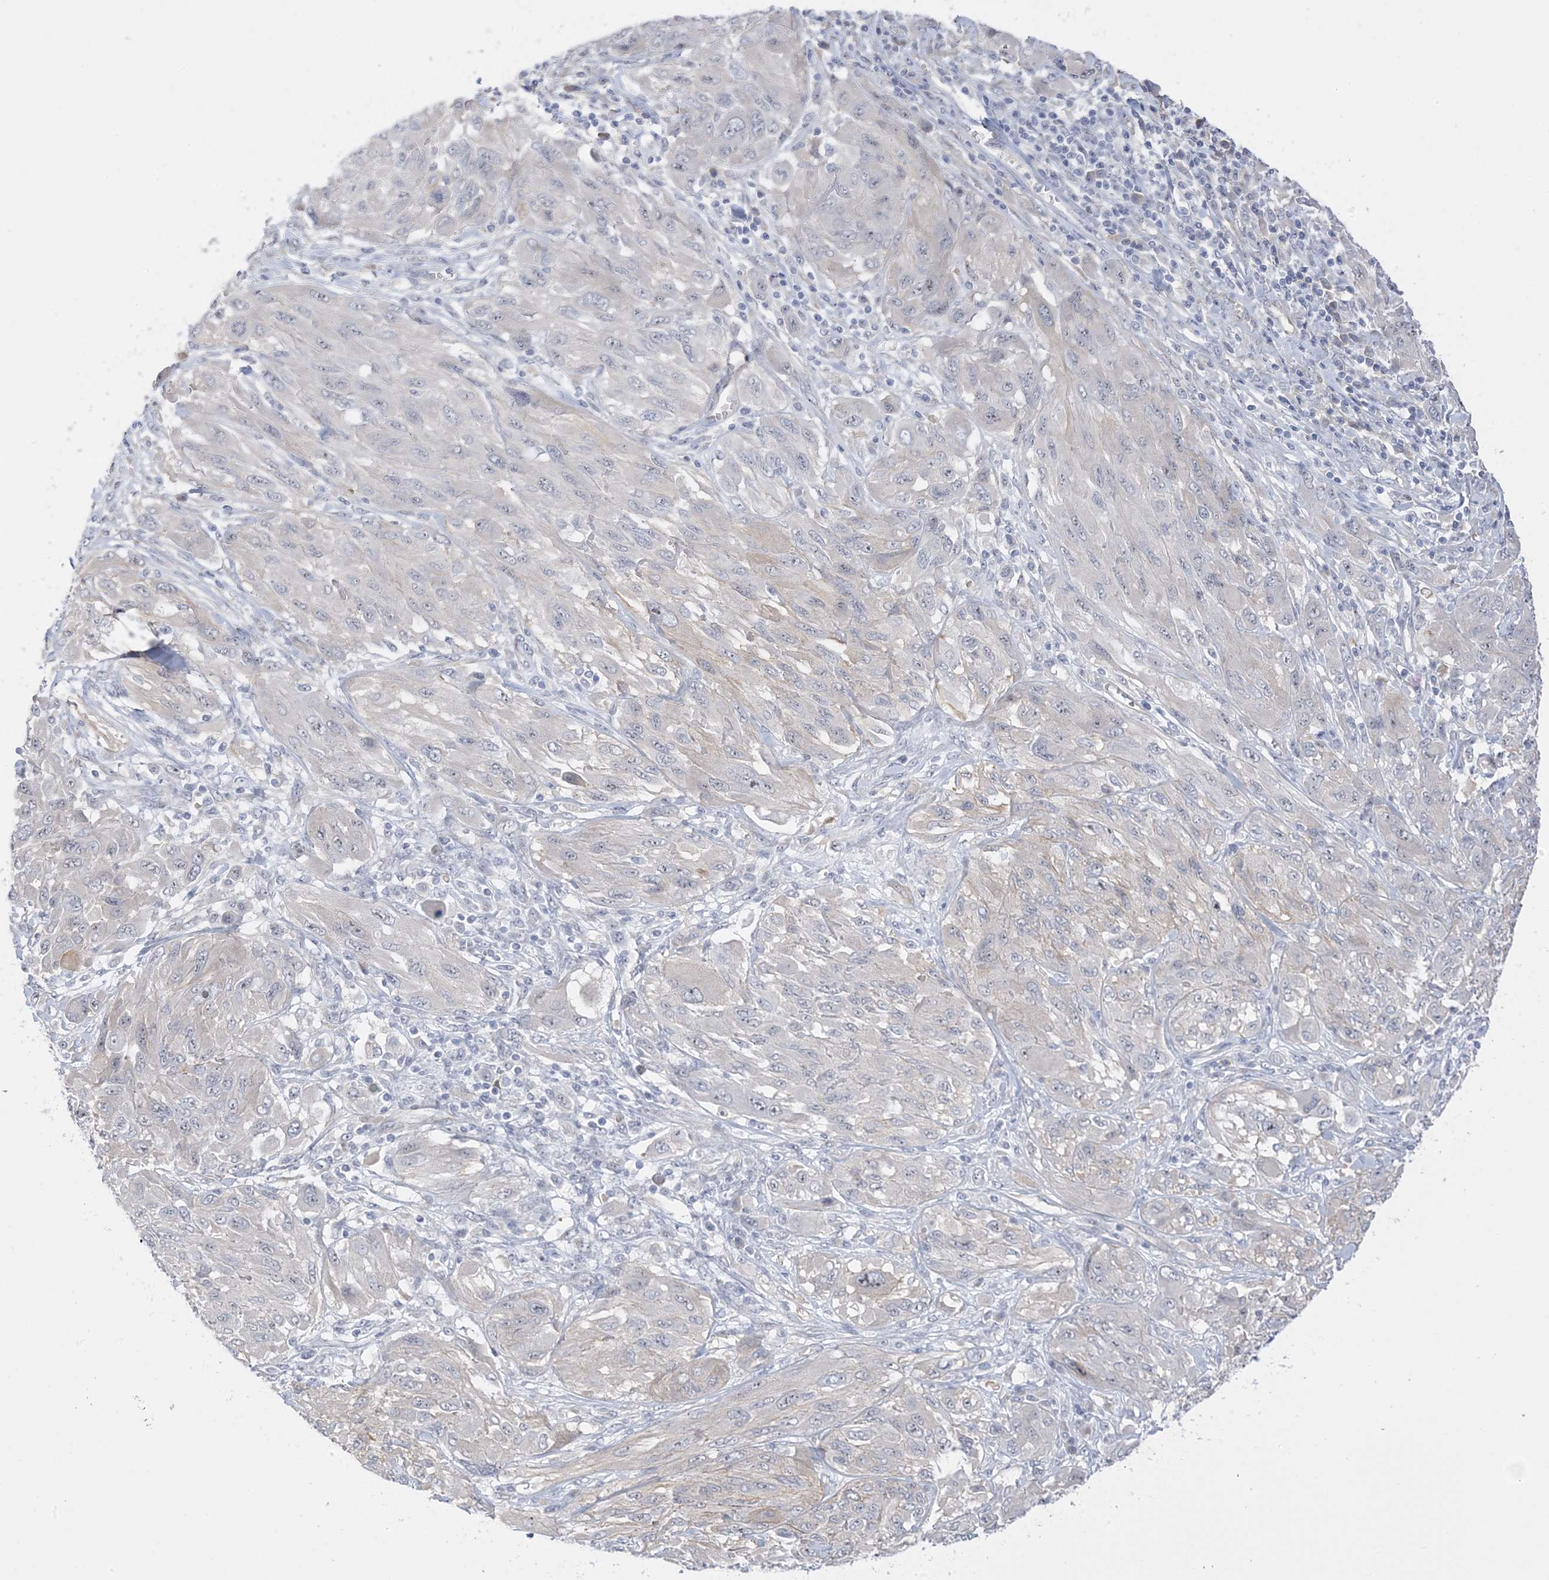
{"staining": {"intensity": "negative", "quantity": "none", "location": "none"}, "tissue": "melanoma", "cell_type": "Tumor cells", "image_type": "cancer", "snomed": [{"axis": "morphology", "description": "Malignant melanoma, NOS"}, {"axis": "topography", "description": "Skin"}], "caption": "High magnification brightfield microscopy of malignant melanoma stained with DAB (3,3'-diaminobenzidine) (brown) and counterstained with hematoxylin (blue): tumor cells show no significant staining.", "gene": "IL36B", "patient": {"sex": "female", "age": 91}}